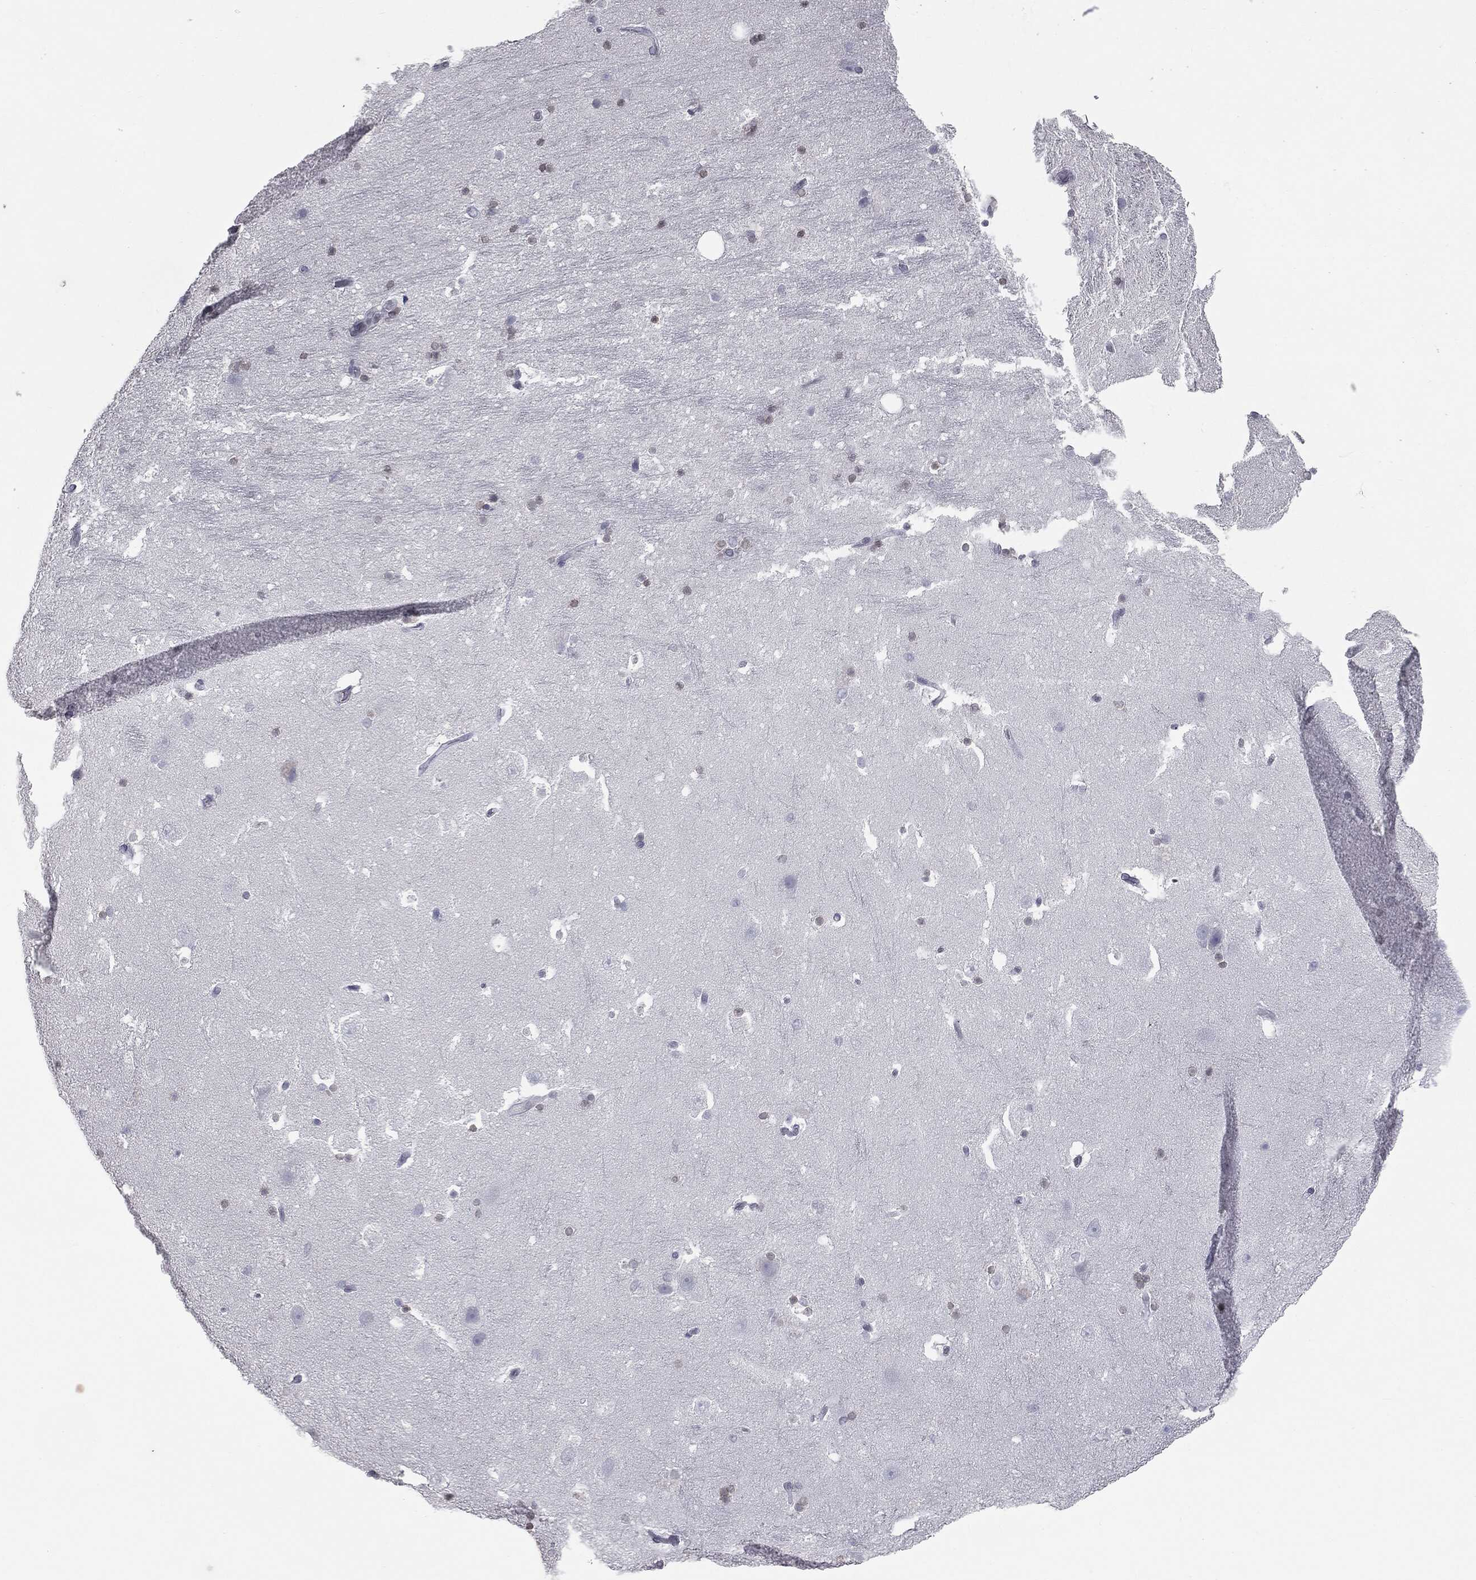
{"staining": {"intensity": "weak", "quantity": "25%-75%", "location": "nuclear"}, "tissue": "hippocampus", "cell_type": "Glial cells", "image_type": "normal", "snomed": [{"axis": "morphology", "description": "Normal tissue, NOS"}, {"axis": "topography", "description": "Hippocampus"}], "caption": "Benign hippocampus shows weak nuclear expression in approximately 25%-75% of glial cells, visualized by immunohistochemistry. (DAB IHC, brown staining for protein, blue staining for nuclei).", "gene": "ALDOB", "patient": {"sex": "male", "age": 51}}